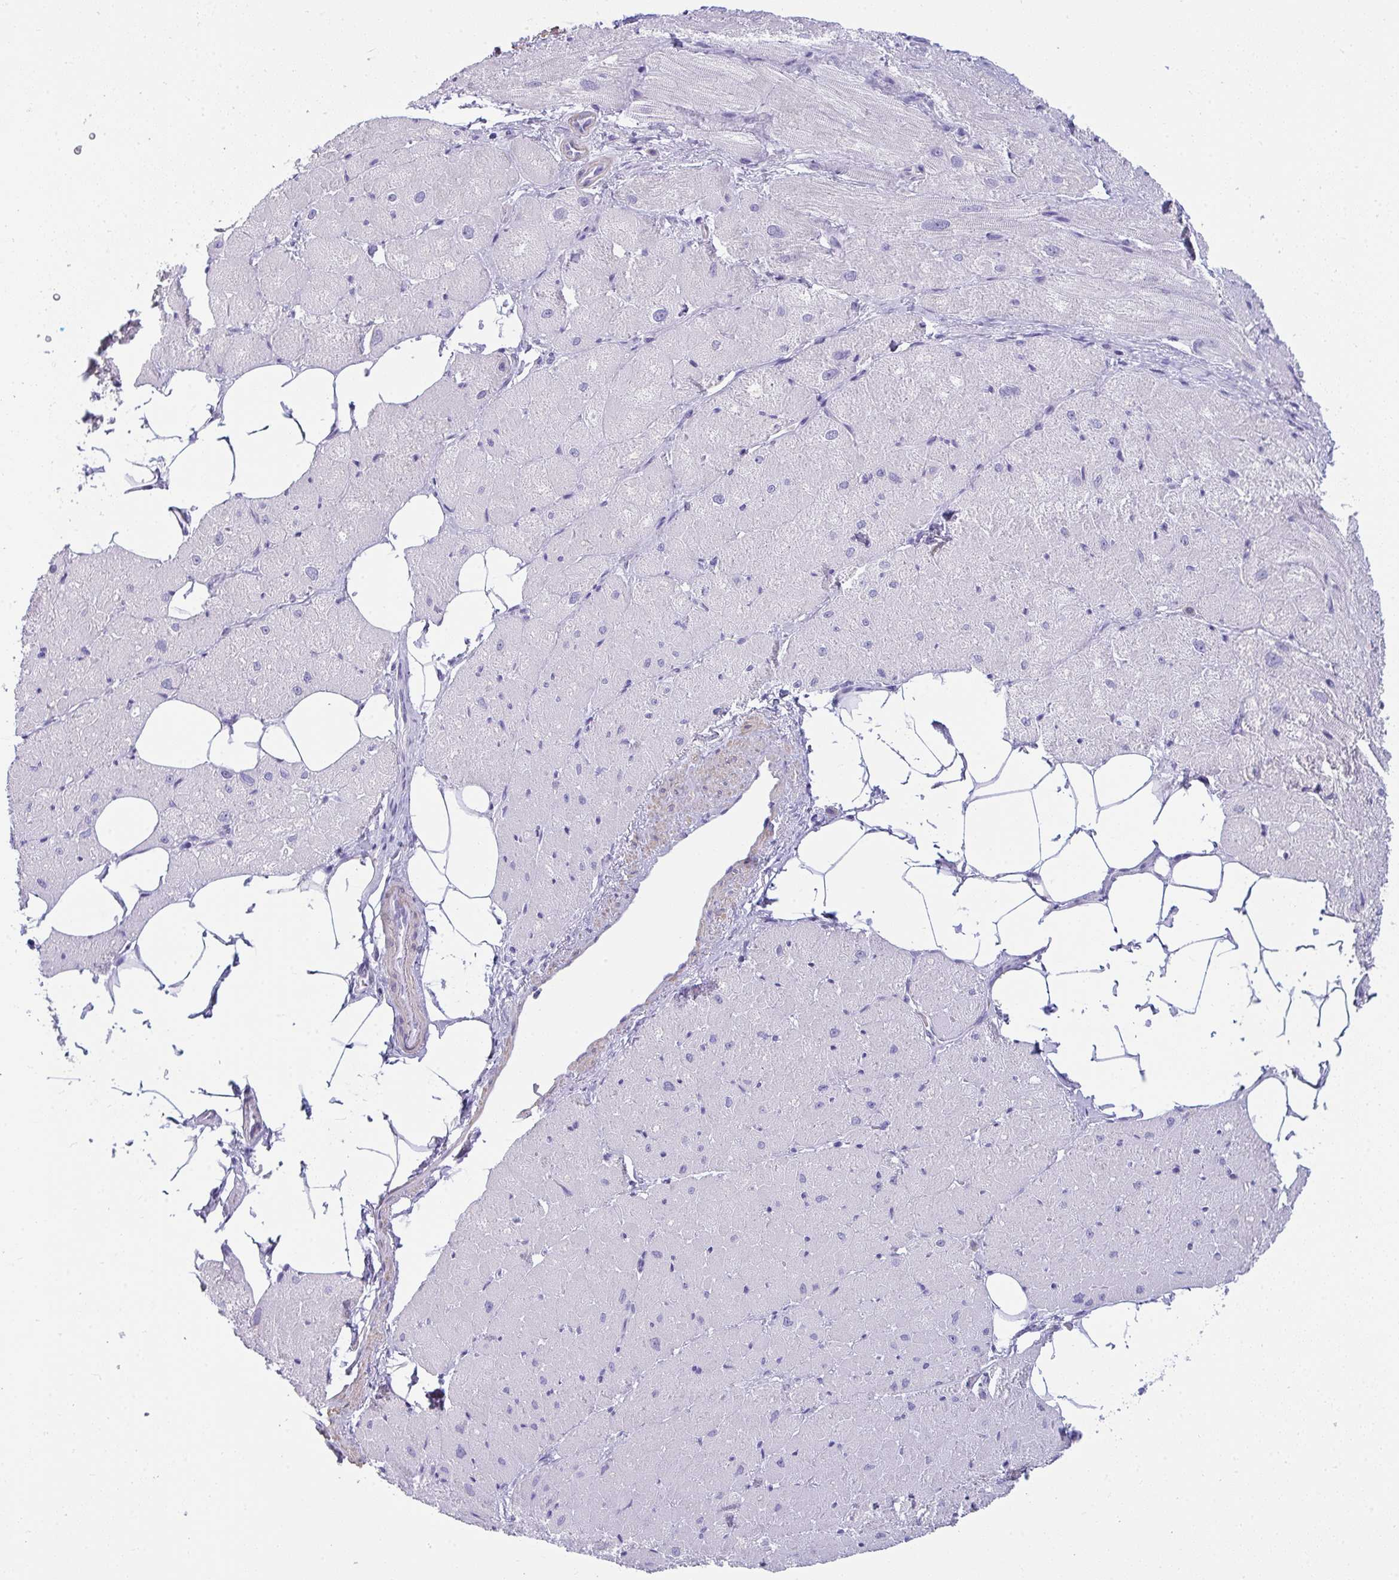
{"staining": {"intensity": "negative", "quantity": "none", "location": "none"}, "tissue": "heart muscle", "cell_type": "Cardiomyocytes", "image_type": "normal", "snomed": [{"axis": "morphology", "description": "Normal tissue, NOS"}, {"axis": "topography", "description": "Heart"}], "caption": "This is a photomicrograph of immunohistochemistry staining of normal heart muscle, which shows no expression in cardiomyocytes. (DAB immunohistochemistry, high magnification).", "gene": "SUZ12", "patient": {"sex": "male", "age": 62}}